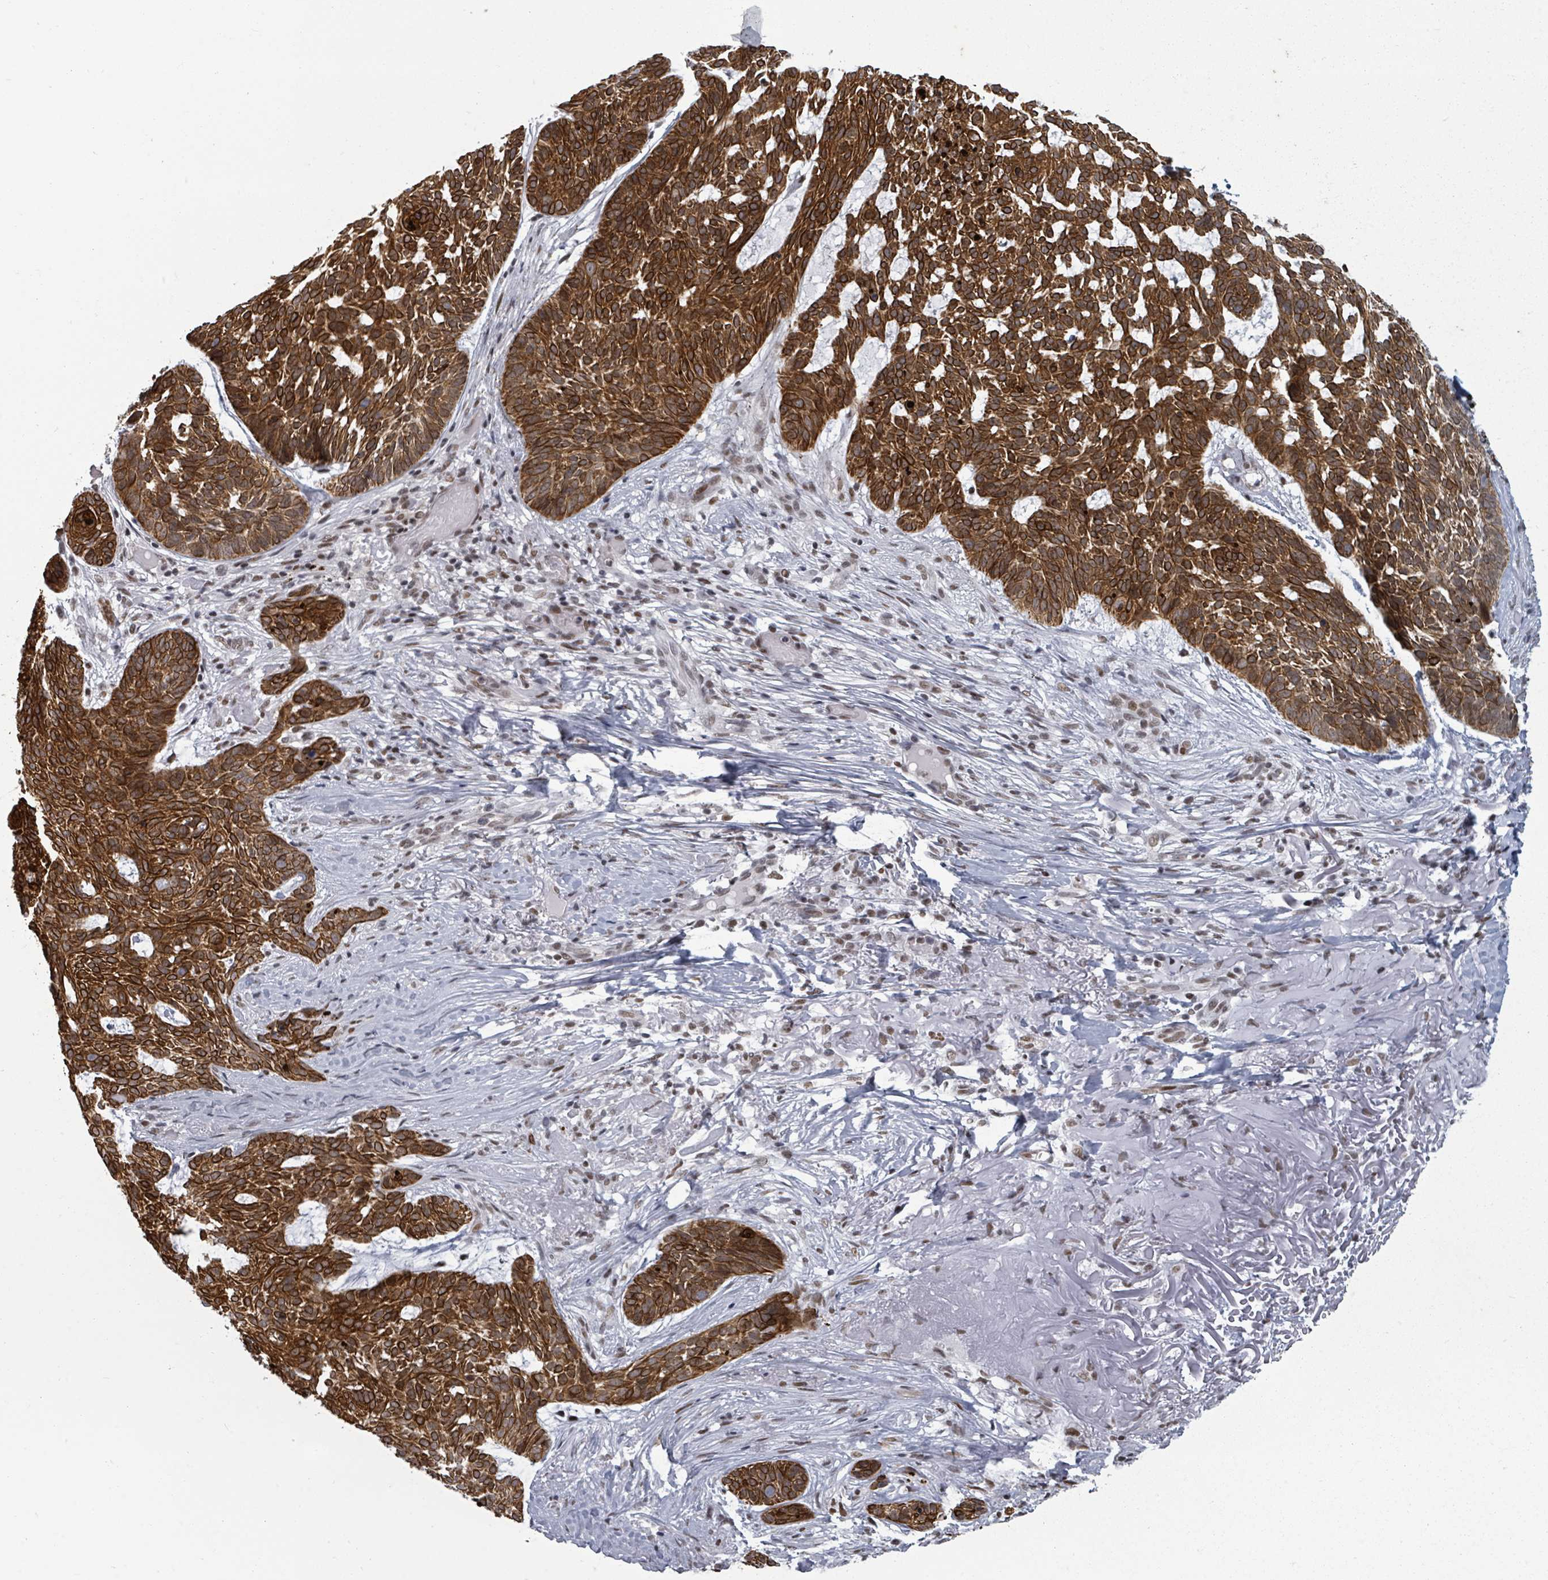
{"staining": {"intensity": "strong", "quantity": ">75%", "location": "cytoplasmic/membranous"}, "tissue": "skin cancer", "cell_type": "Tumor cells", "image_type": "cancer", "snomed": [{"axis": "morphology", "description": "Basal cell carcinoma"}, {"axis": "topography", "description": "Skin"}], "caption": "Skin basal cell carcinoma stained with a brown dye displays strong cytoplasmic/membranous positive expression in approximately >75% of tumor cells.", "gene": "ERCC5", "patient": {"sex": "female", "age": 89}}